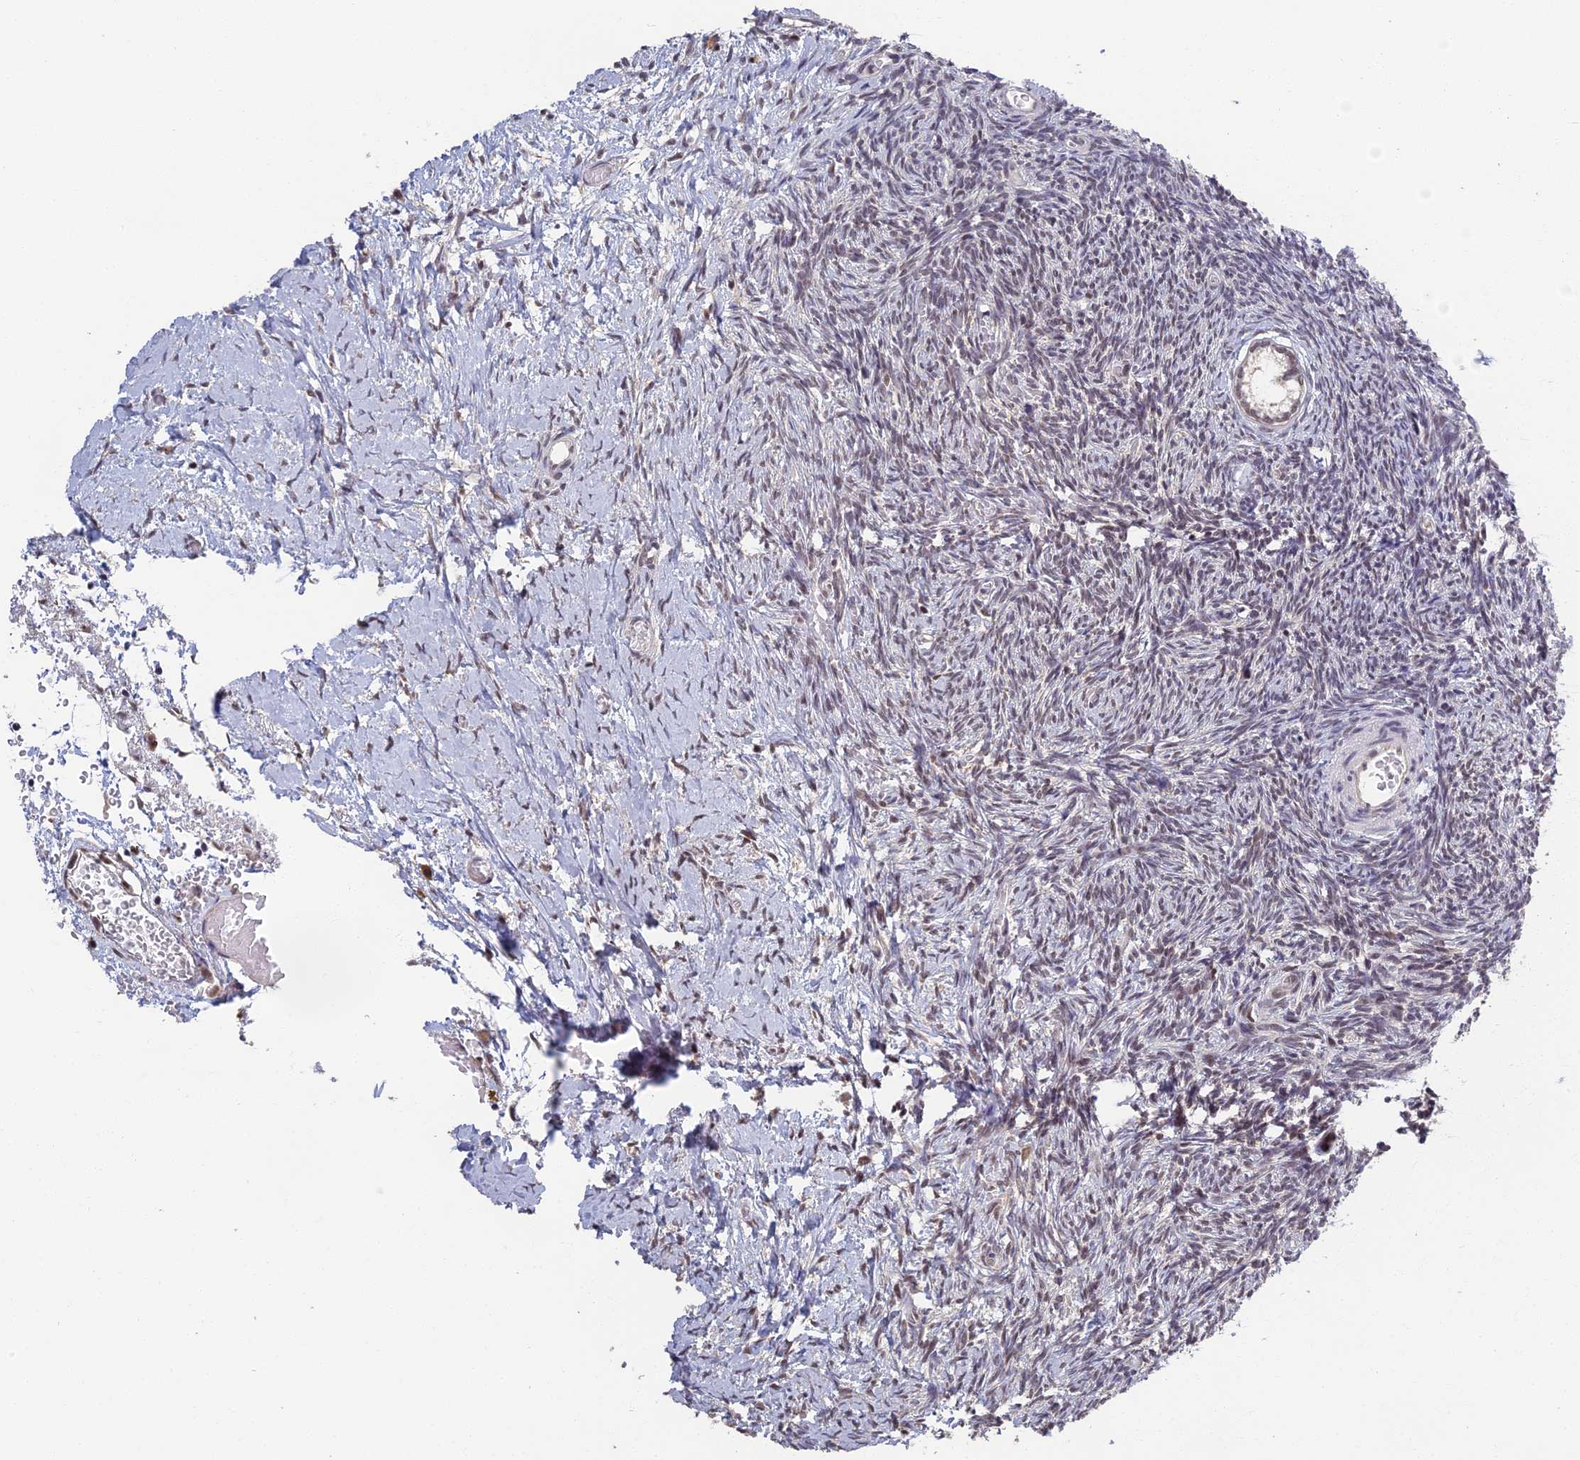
{"staining": {"intensity": "weak", "quantity": "<25%", "location": "nuclear"}, "tissue": "ovary", "cell_type": "Follicle cells", "image_type": "normal", "snomed": [{"axis": "morphology", "description": "Normal tissue, NOS"}, {"axis": "topography", "description": "Ovary"}], "caption": "This is an immunohistochemistry photomicrograph of normal human ovary. There is no positivity in follicle cells.", "gene": "MORF4L1", "patient": {"sex": "female", "age": 39}}